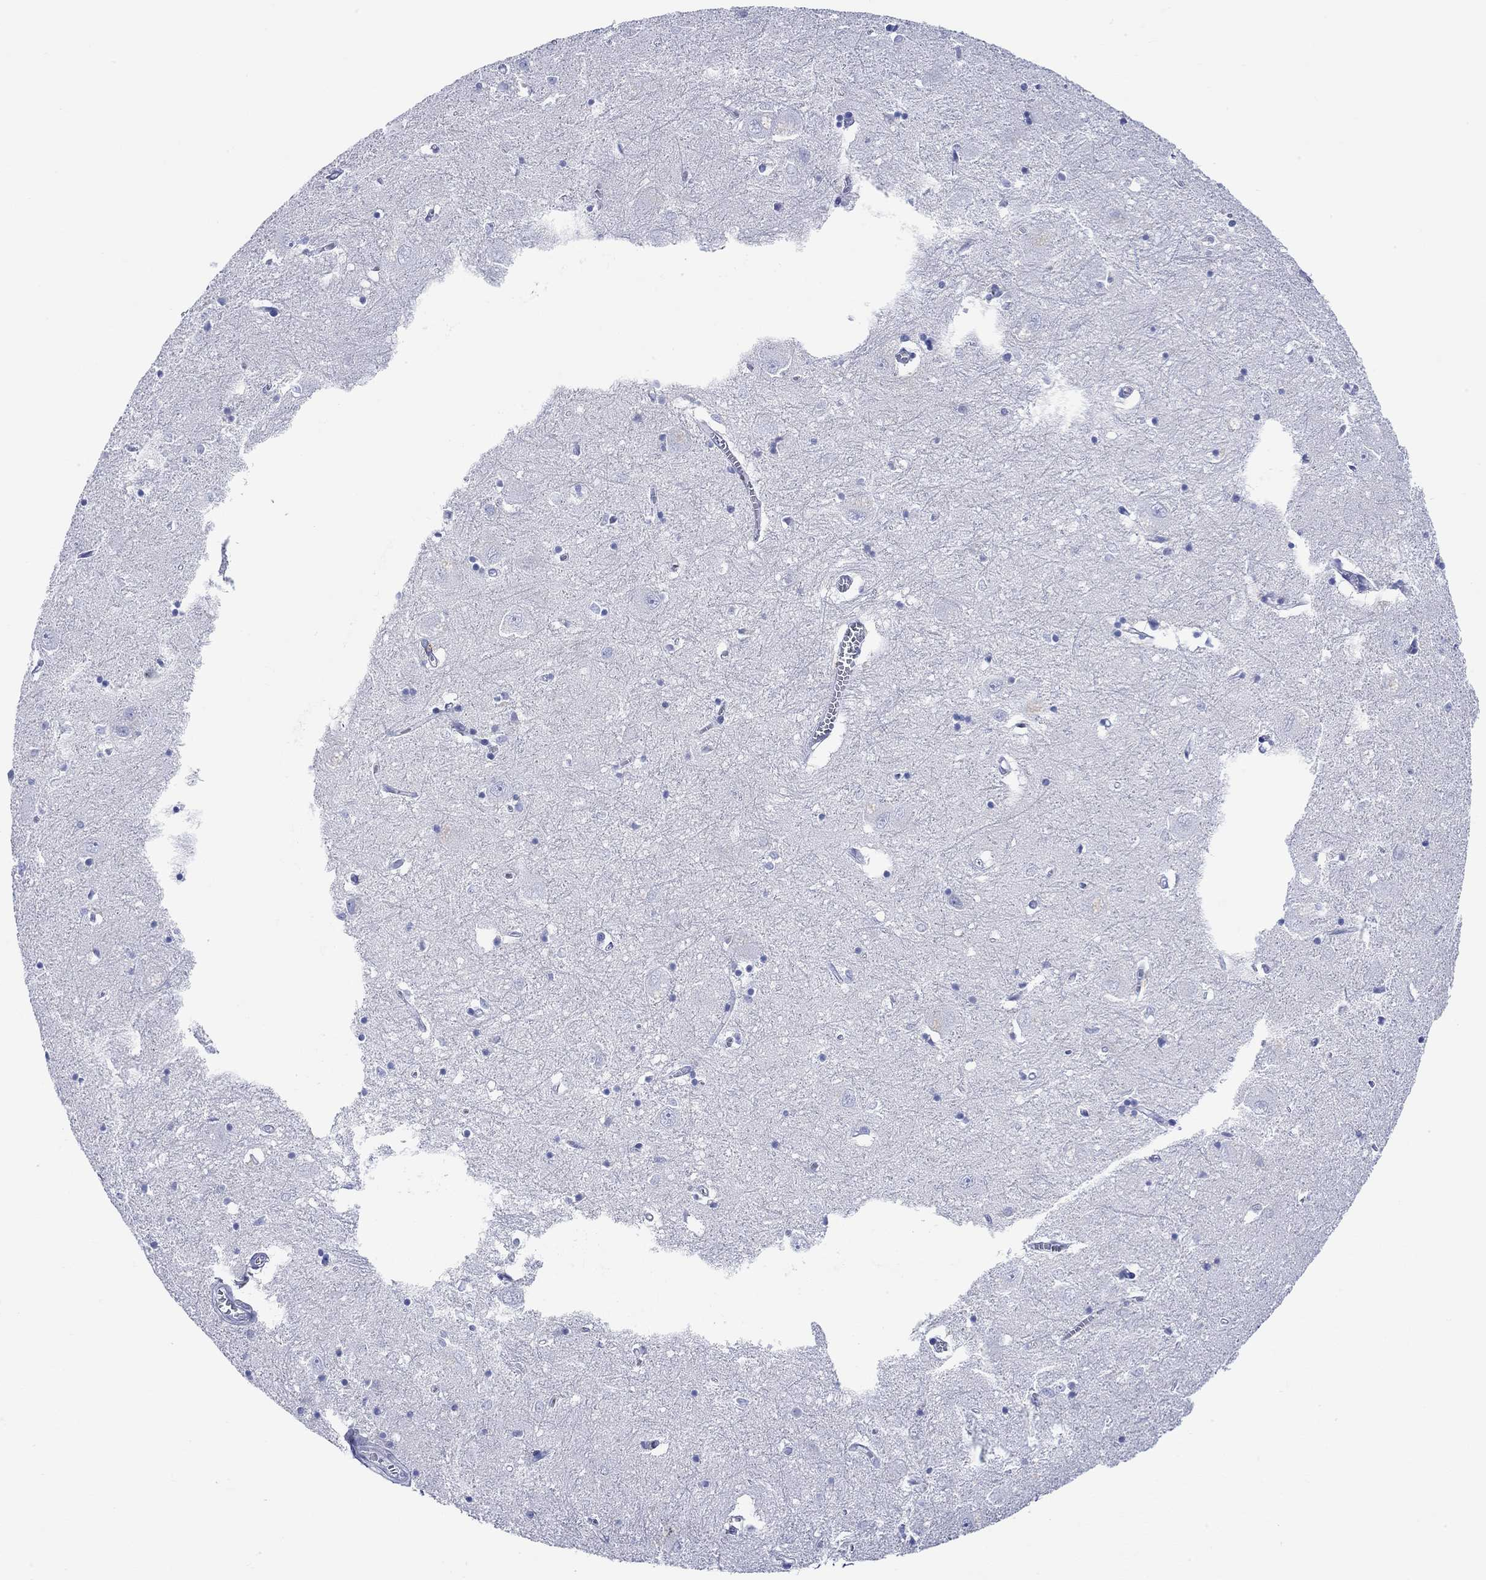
{"staining": {"intensity": "negative", "quantity": "none", "location": "none"}, "tissue": "caudate", "cell_type": "Glial cells", "image_type": "normal", "snomed": [{"axis": "morphology", "description": "Normal tissue, NOS"}, {"axis": "topography", "description": "Lateral ventricle wall"}], "caption": "DAB (3,3'-diaminobenzidine) immunohistochemical staining of unremarkable human caudate shows no significant staining in glial cells. (Brightfield microscopy of DAB (3,3'-diaminobenzidine) immunohistochemistry at high magnification).", "gene": "P2RY6", "patient": {"sex": "male", "age": 54}}